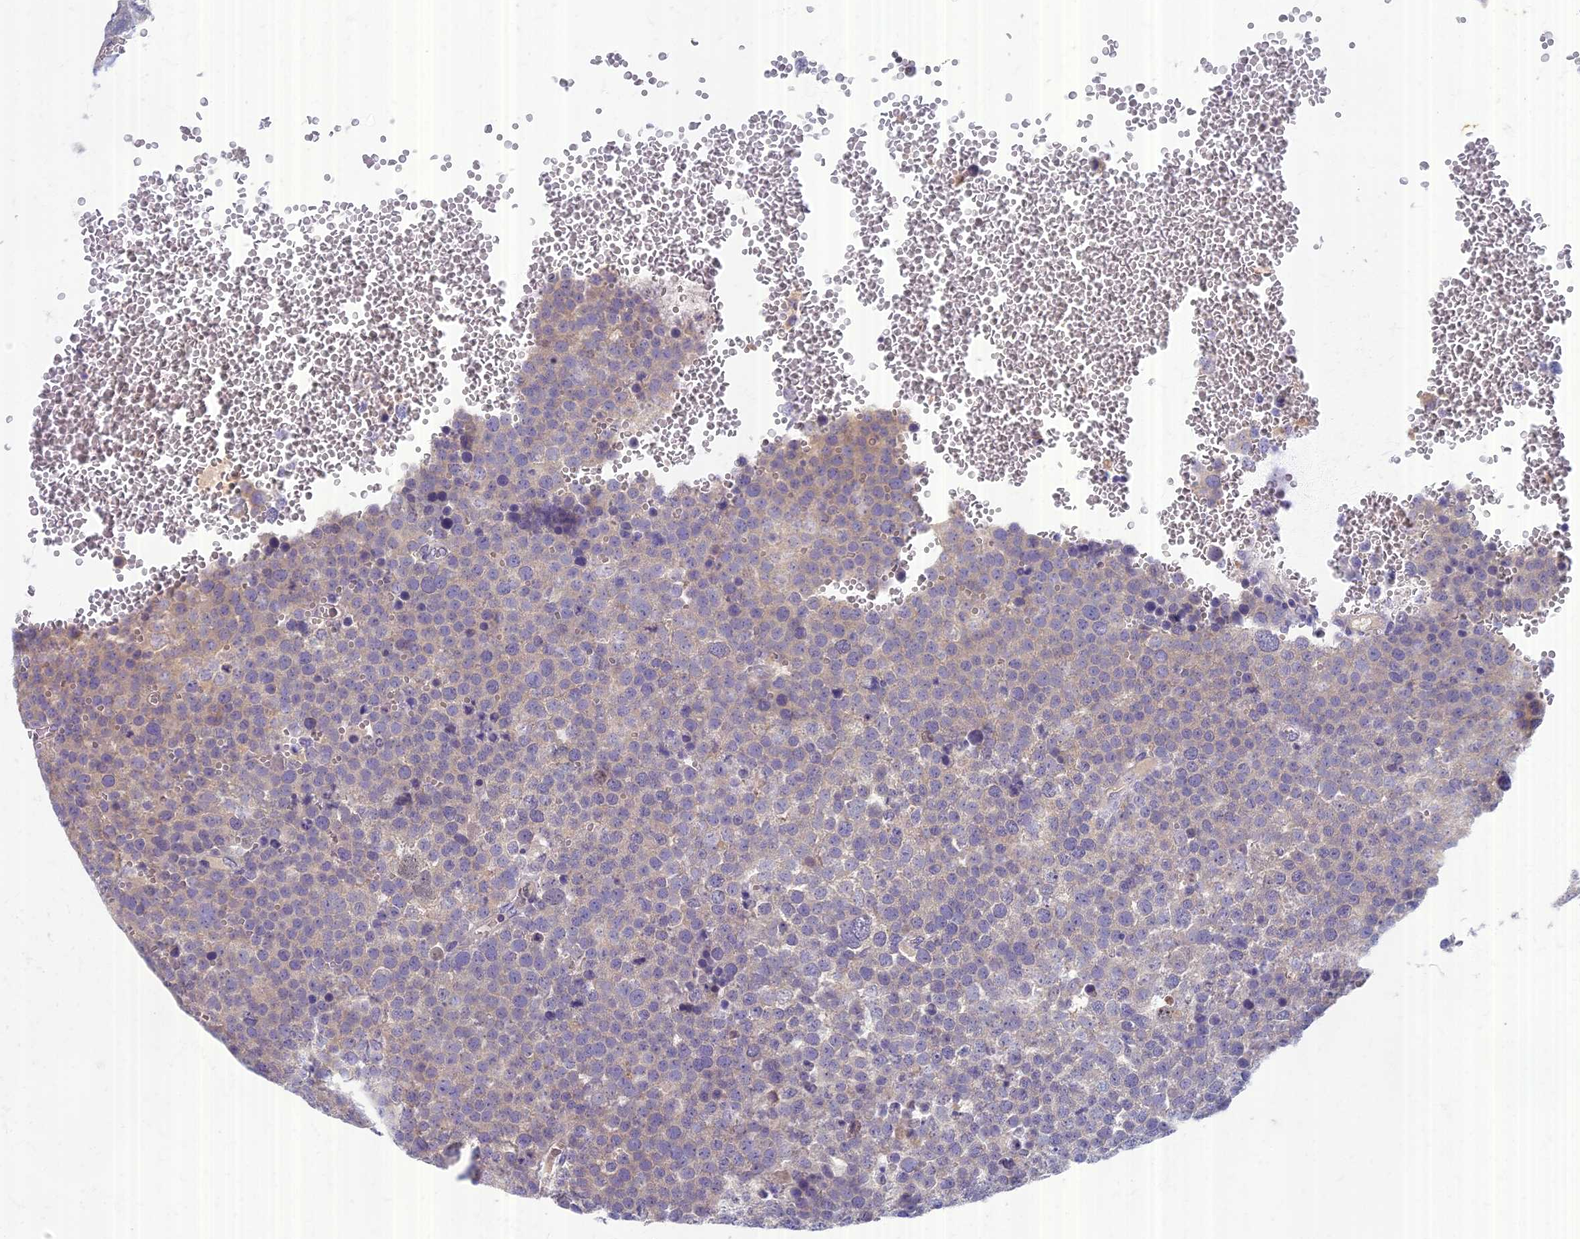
{"staining": {"intensity": "negative", "quantity": "none", "location": "none"}, "tissue": "testis cancer", "cell_type": "Tumor cells", "image_type": "cancer", "snomed": [{"axis": "morphology", "description": "Seminoma, NOS"}, {"axis": "topography", "description": "Testis"}], "caption": "Tumor cells are negative for protein expression in human testis cancer (seminoma).", "gene": "AP4E1", "patient": {"sex": "male", "age": 71}}